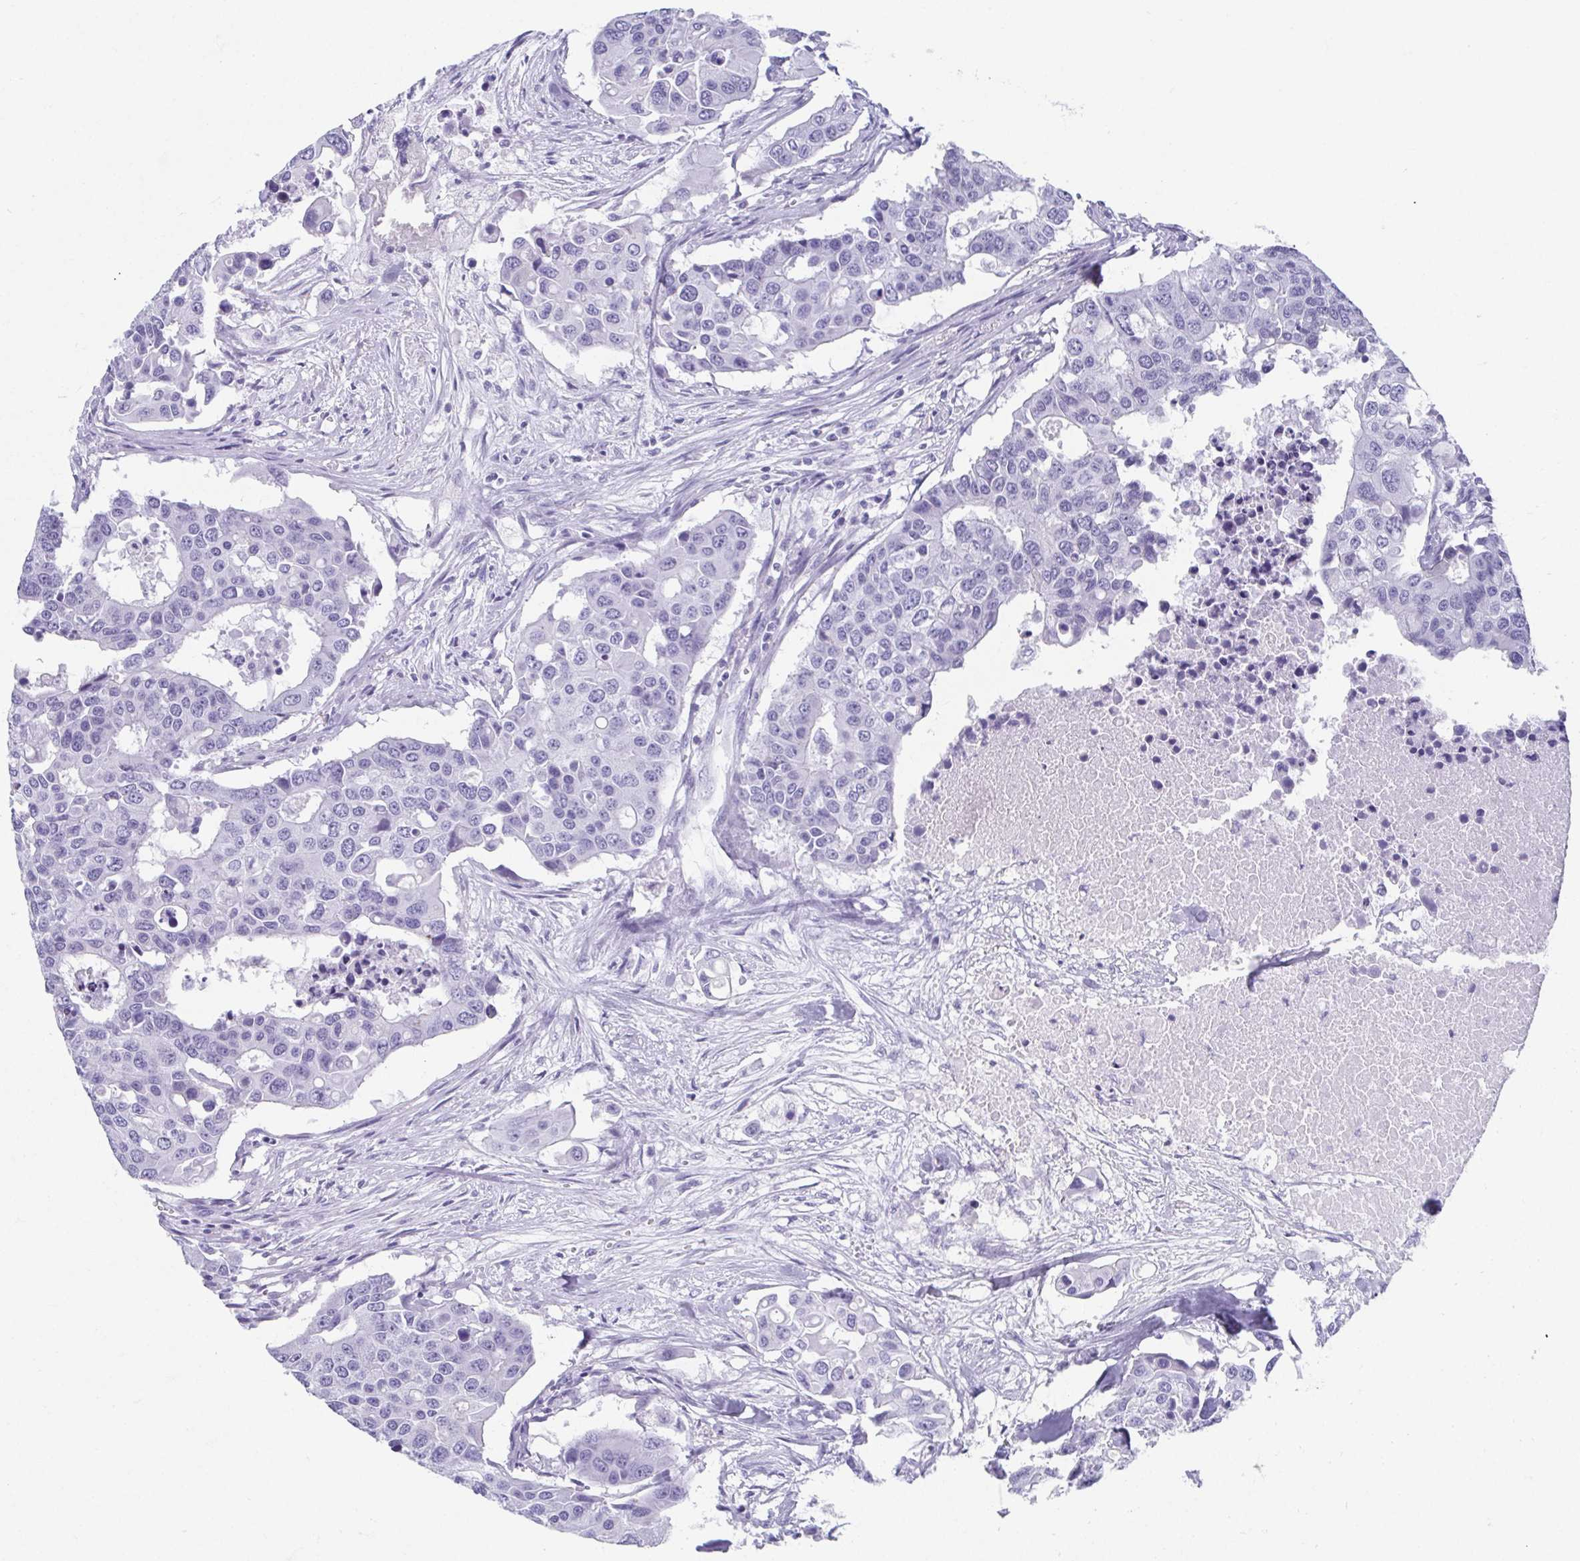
{"staining": {"intensity": "negative", "quantity": "none", "location": "none"}, "tissue": "colorectal cancer", "cell_type": "Tumor cells", "image_type": "cancer", "snomed": [{"axis": "morphology", "description": "Adenocarcinoma, NOS"}, {"axis": "topography", "description": "Colon"}], "caption": "There is no significant expression in tumor cells of colorectal adenocarcinoma.", "gene": "GHRL", "patient": {"sex": "male", "age": 77}}